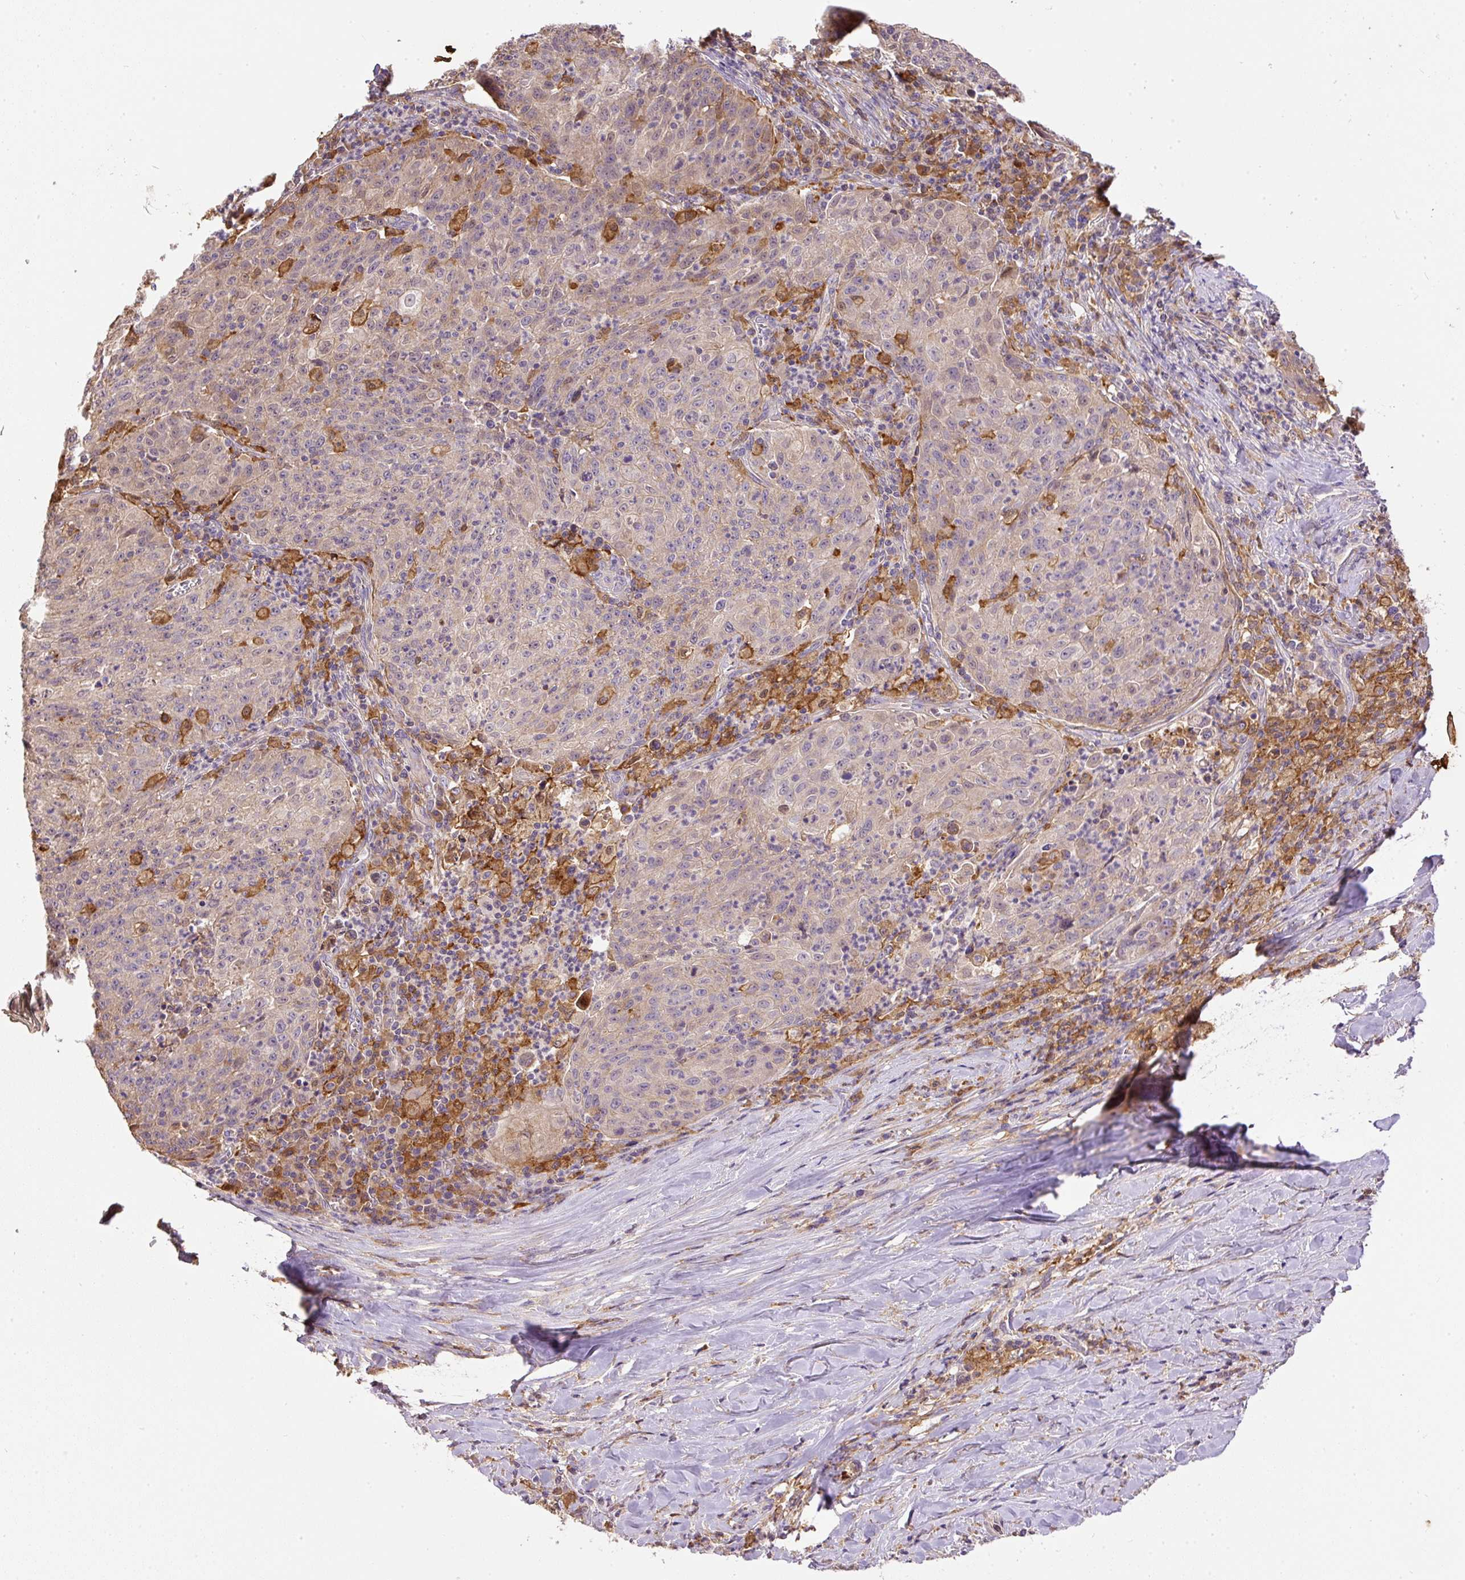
{"staining": {"intensity": "weak", "quantity": "<25%", "location": "nuclear"}, "tissue": "lung cancer", "cell_type": "Tumor cells", "image_type": "cancer", "snomed": [{"axis": "morphology", "description": "Squamous cell carcinoma, NOS"}, {"axis": "morphology", "description": "Squamous cell carcinoma, metastatic, NOS"}, {"axis": "topography", "description": "Bronchus"}, {"axis": "topography", "description": "Lung"}], "caption": "This micrograph is of metastatic squamous cell carcinoma (lung) stained with immunohistochemistry (IHC) to label a protein in brown with the nuclei are counter-stained blue. There is no expression in tumor cells.", "gene": "DAPK1", "patient": {"sex": "male", "age": 62}}